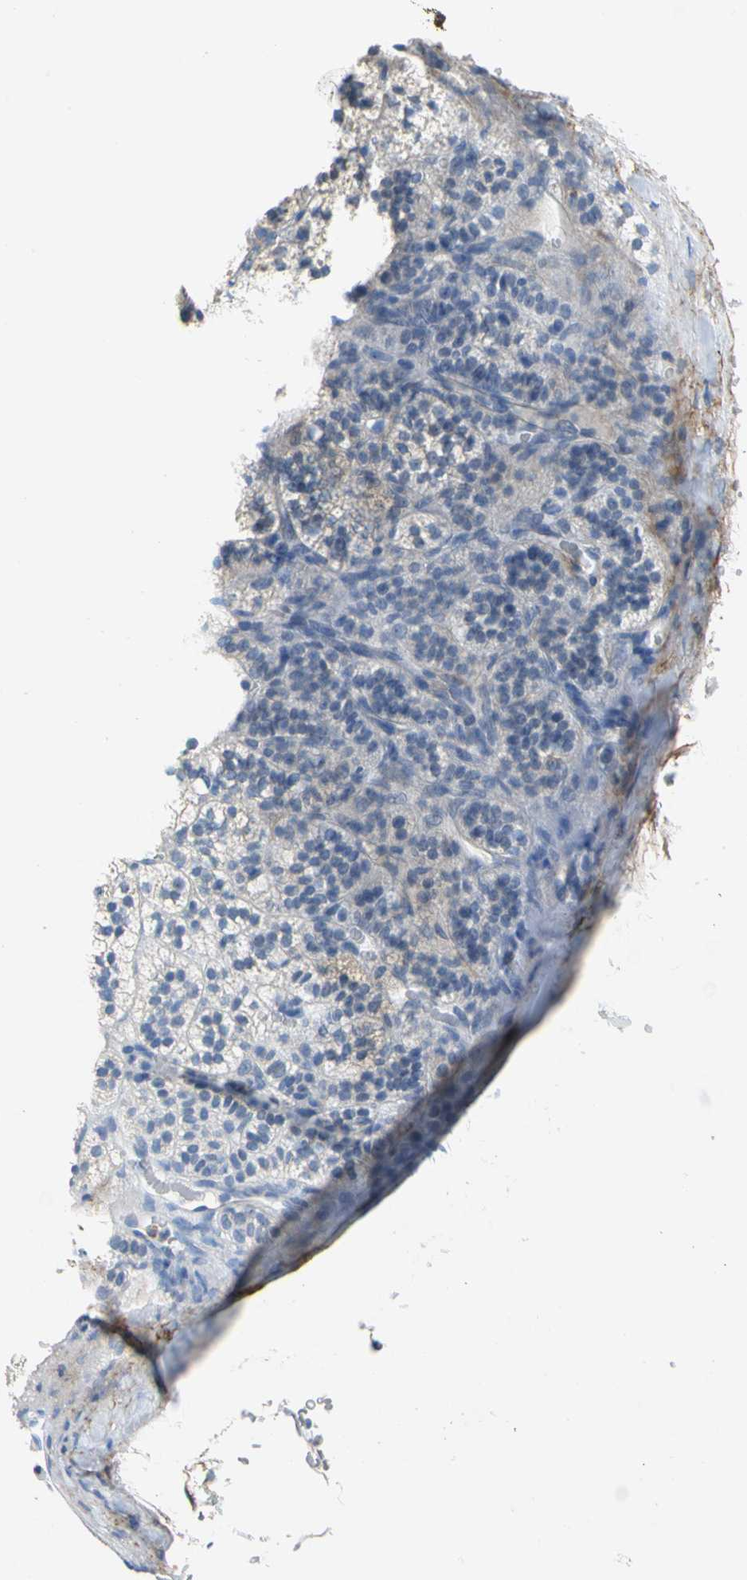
{"staining": {"intensity": "negative", "quantity": "none", "location": "none"}, "tissue": "adrenal gland", "cell_type": "Glandular cells", "image_type": "normal", "snomed": [{"axis": "morphology", "description": "Normal tissue, NOS"}, {"axis": "topography", "description": "Adrenal gland"}], "caption": "A histopathology image of adrenal gland stained for a protein displays no brown staining in glandular cells.", "gene": "PDPN", "patient": {"sex": "male", "age": 35}}